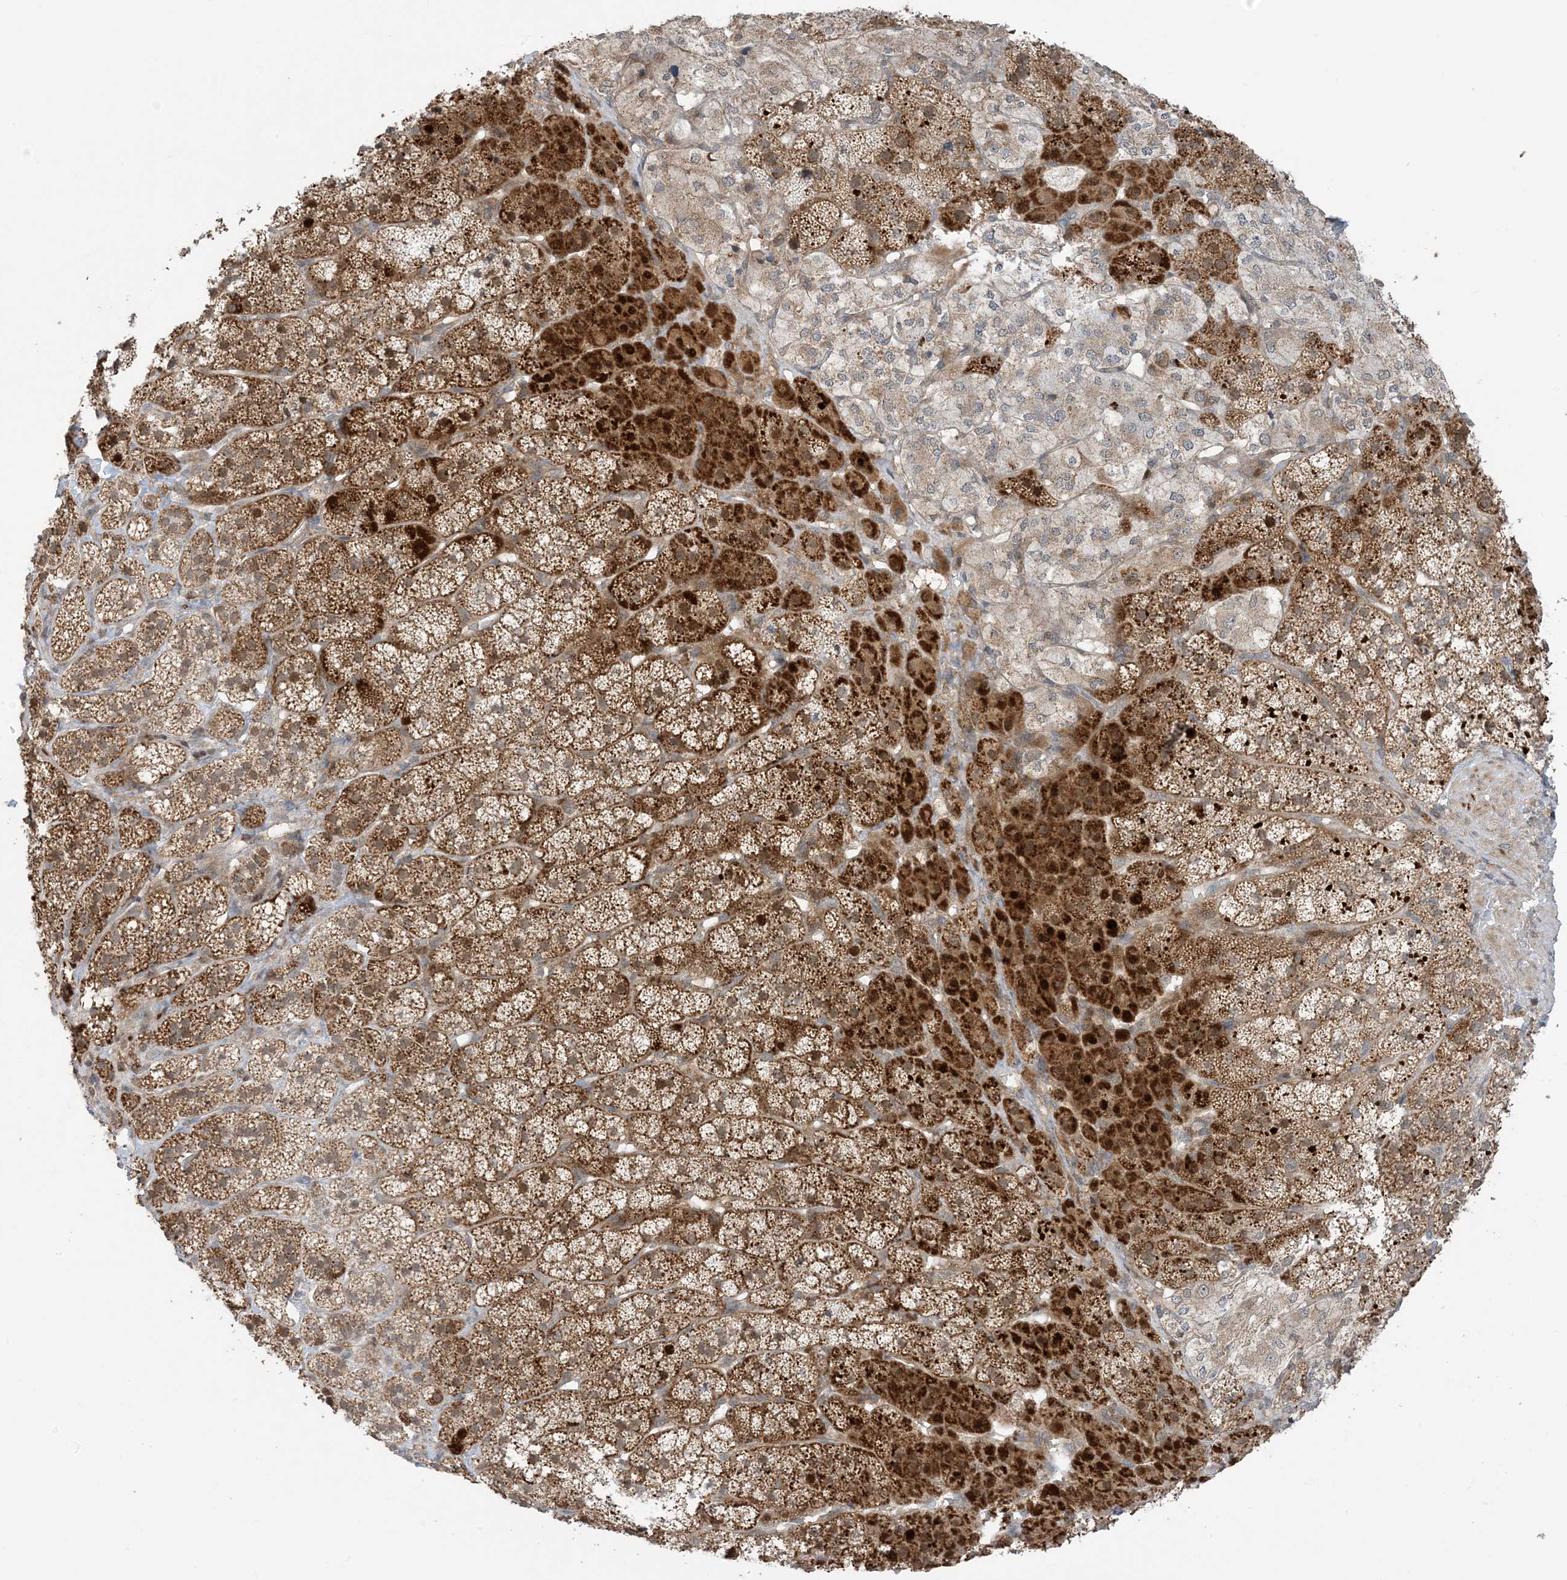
{"staining": {"intensity": "strong", "quantity": ">75%", "location": "cytoplasmic/membranous"}, "tissue": "adrenal gland", "cell_type": "Glandular cells", "image_type": "normal", "snomed": [{"axis": "morphology", "description": "Normal tissue, NOS"}, {"axis": "topography", "description": "Adrenal gland"}], "caption": "High-power microscopy captured an immunohistochemistry histopathology image of normal adrenal gland, revealing strong cytoplasmic/membranous staining in approximately >75% of glandular cells. Nuclei are stained in blue.", "gene": "PHLDB2", "patient": {"sex": "female", "age": 44}}